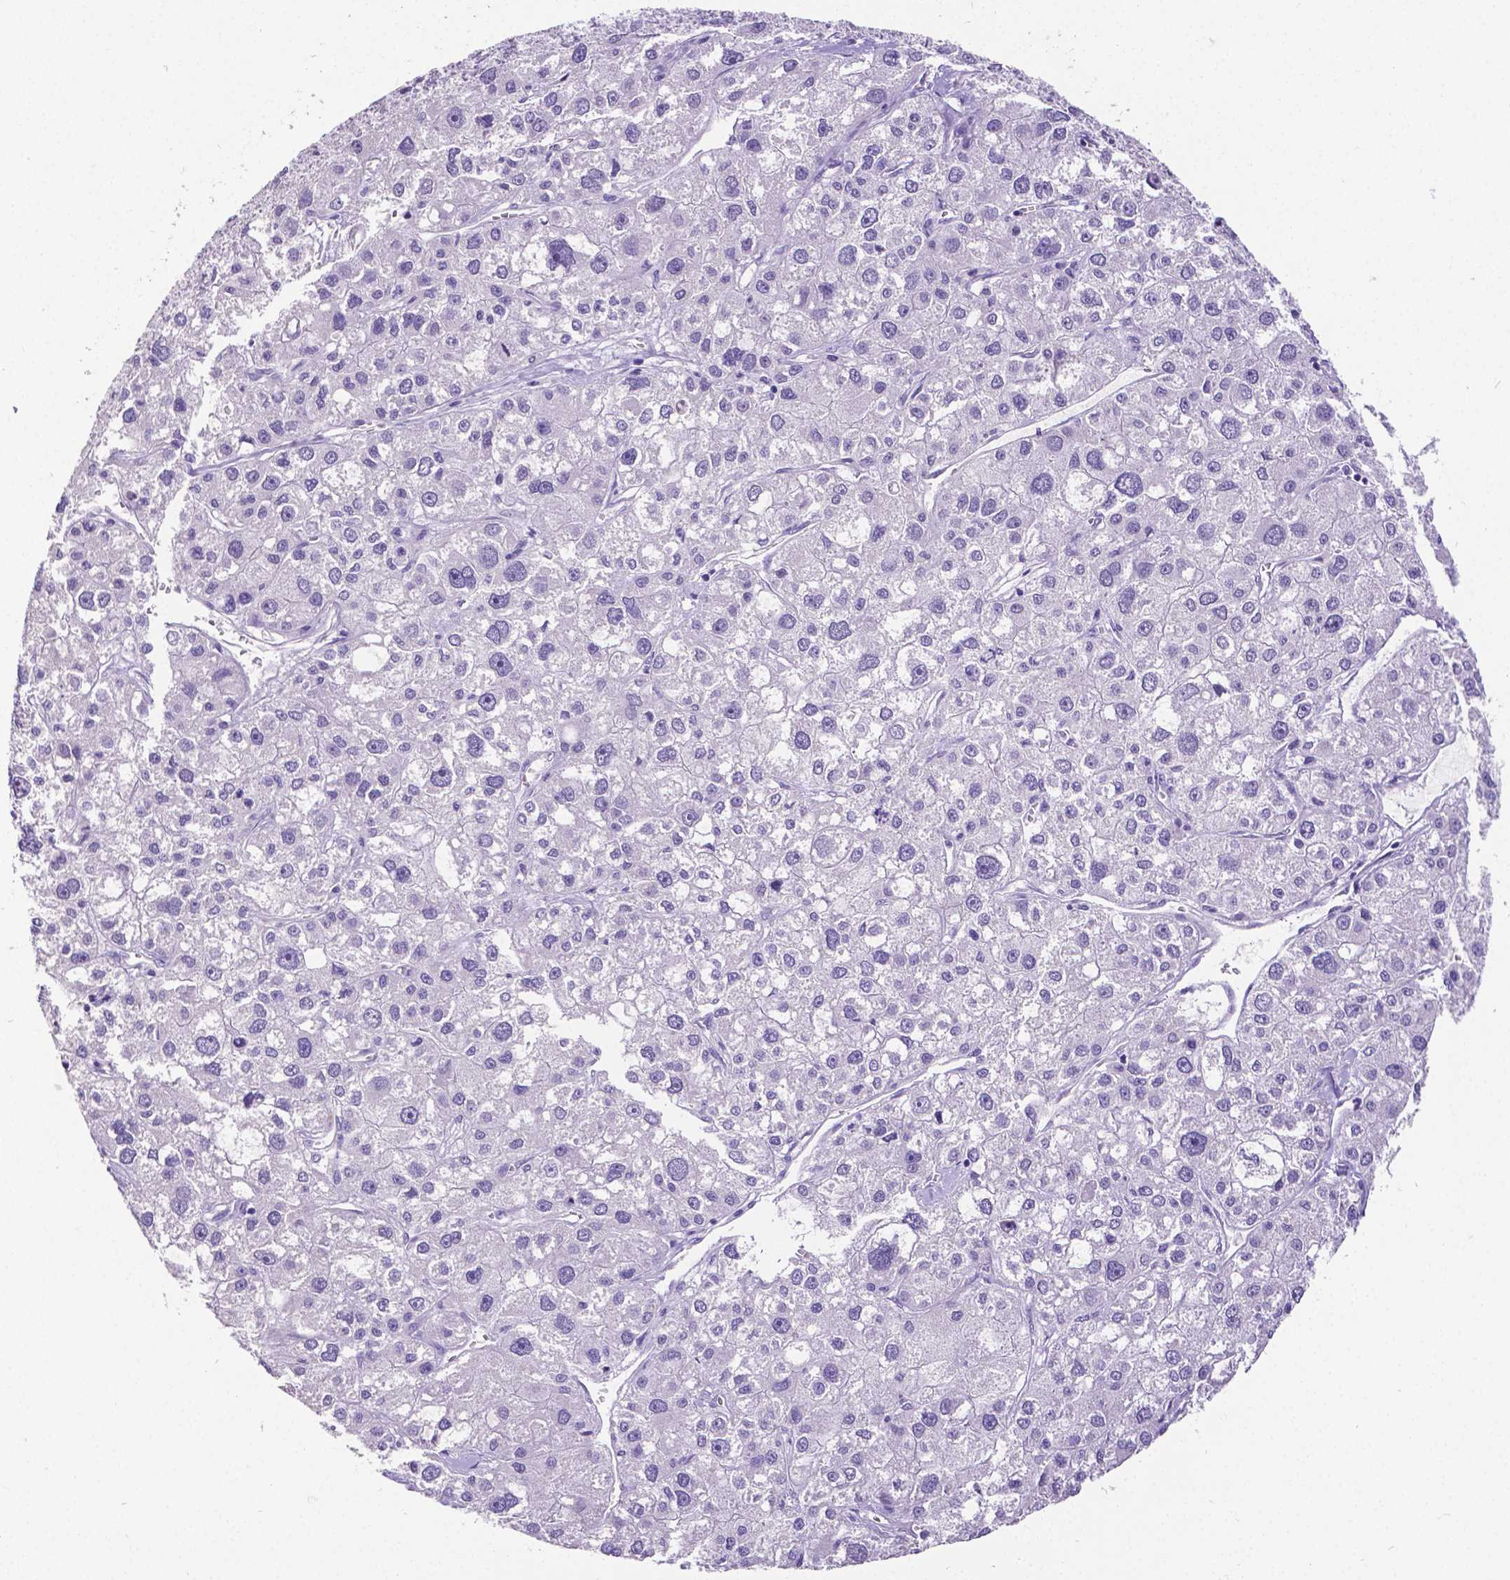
{"staining": {"intensity": "negative", "quantity": "none", "location": "none"}, "tissue": "liver cancer", "cell_type": "Tumor cells", "image_type": "cancer", "snomed": [{"axis": "morphology", "description": "Carcinoma, Hepatocellular, NOS"}, {"axis": "topography", "description": "Liver"}], "caption": "Immunohistochemical staining of liver cancer displays no significant expression in tumor cells.", "gene": "SATB2", "patient": {"sex": "male", "age": 73}}